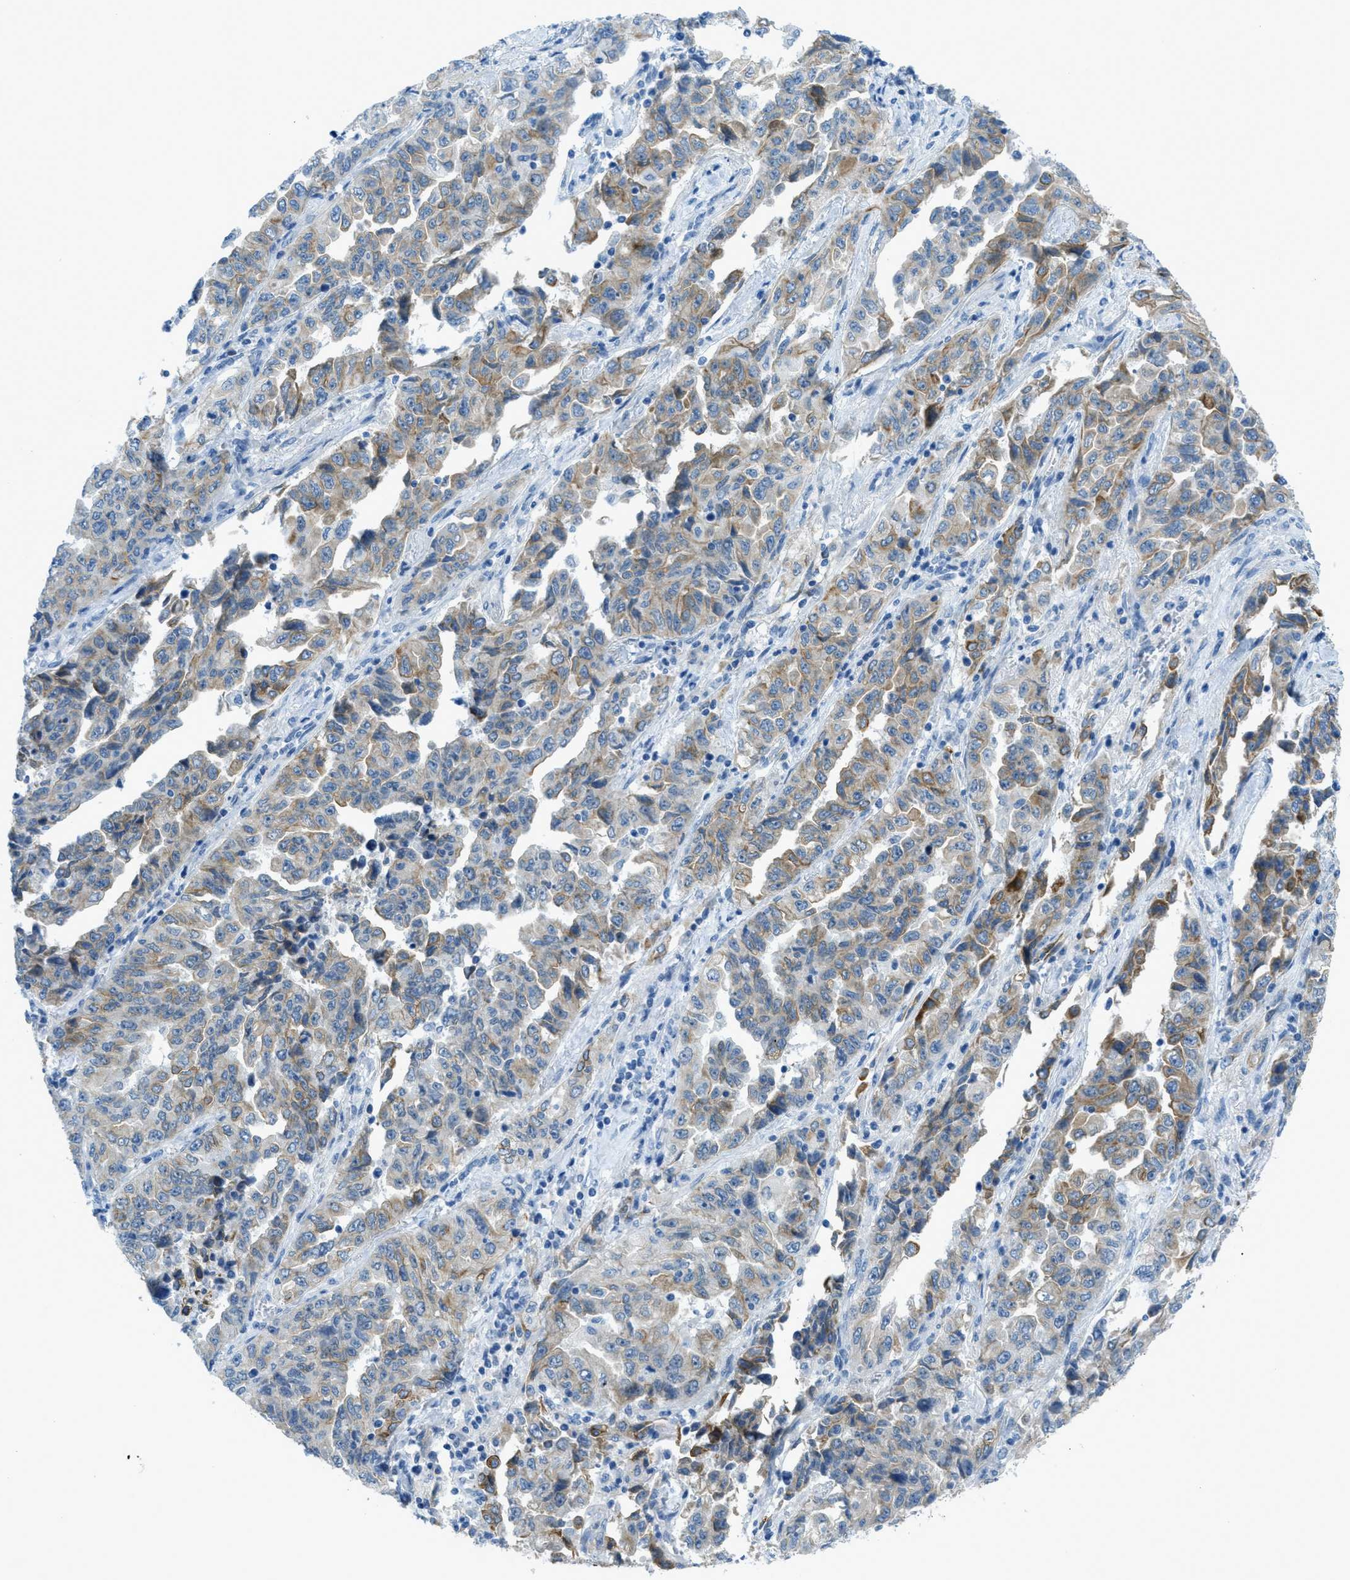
{"staining": {"intensity": "weak", "quantity": ">75%", "location": "cytoplasmic/membranous"}, "tissue": "lung cancer", "cell_type": "Tumor cells", "image_type": "cancer", "snomed": [{"axis": "morphology", "description": "Adenocarcinoma, NOS"}, {"axis": "topography", "description": "Lung"}], "caption": "A micrograph of lung cancer (adenocarcinoma) stained for a protein demonstrates weak cytoplasmic/membranous brown staining in tumor cells.", "gene": "KLHL8", "patient": {"sex": "female", "age": 51}}